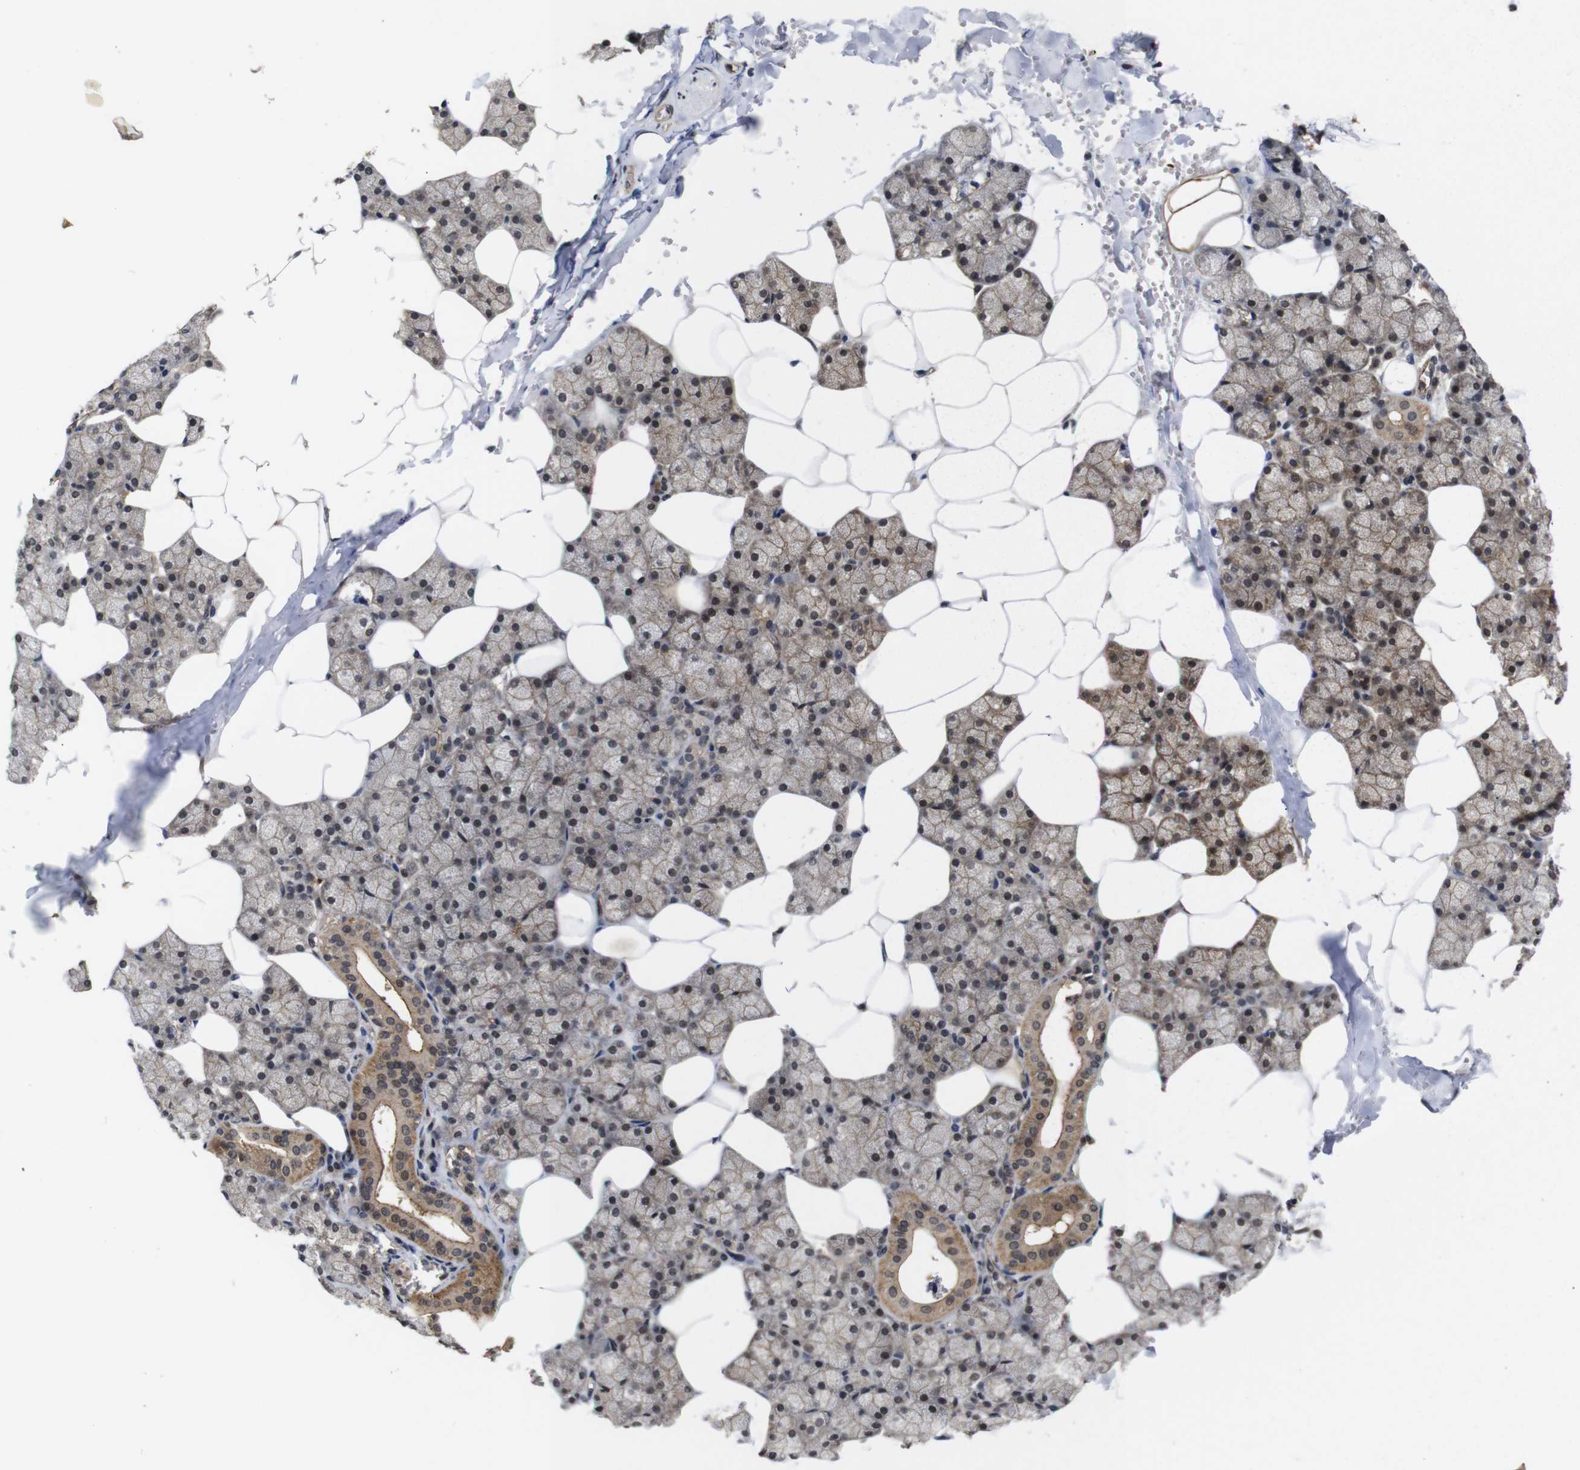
{"staining": {"intensity": "moderate", "quantity": ">75%", "location": "cytoplasmic/membranous"}, "tissue": "salivary gland", "cell_type": "Glandular cells", "image_type": "normal", "snomed": [{"axis": "morphology", "description": "Normal tissue, NOS"}, {"axis": "topography", "description": "Salivary gland"}], "caption": "Glandular cells reveal medium levels of moderate cytoplasmic/membranous positivity in about >75% of cells in benign human salivary gland. Using DAB (3,3'-diaminobenzidine) (brown) and hematoxylin (blue) stains, captured at high magnification using brightfield microscopy.", "gene": "NANOS1", "patient": {"sex": "male", "age": 62}}